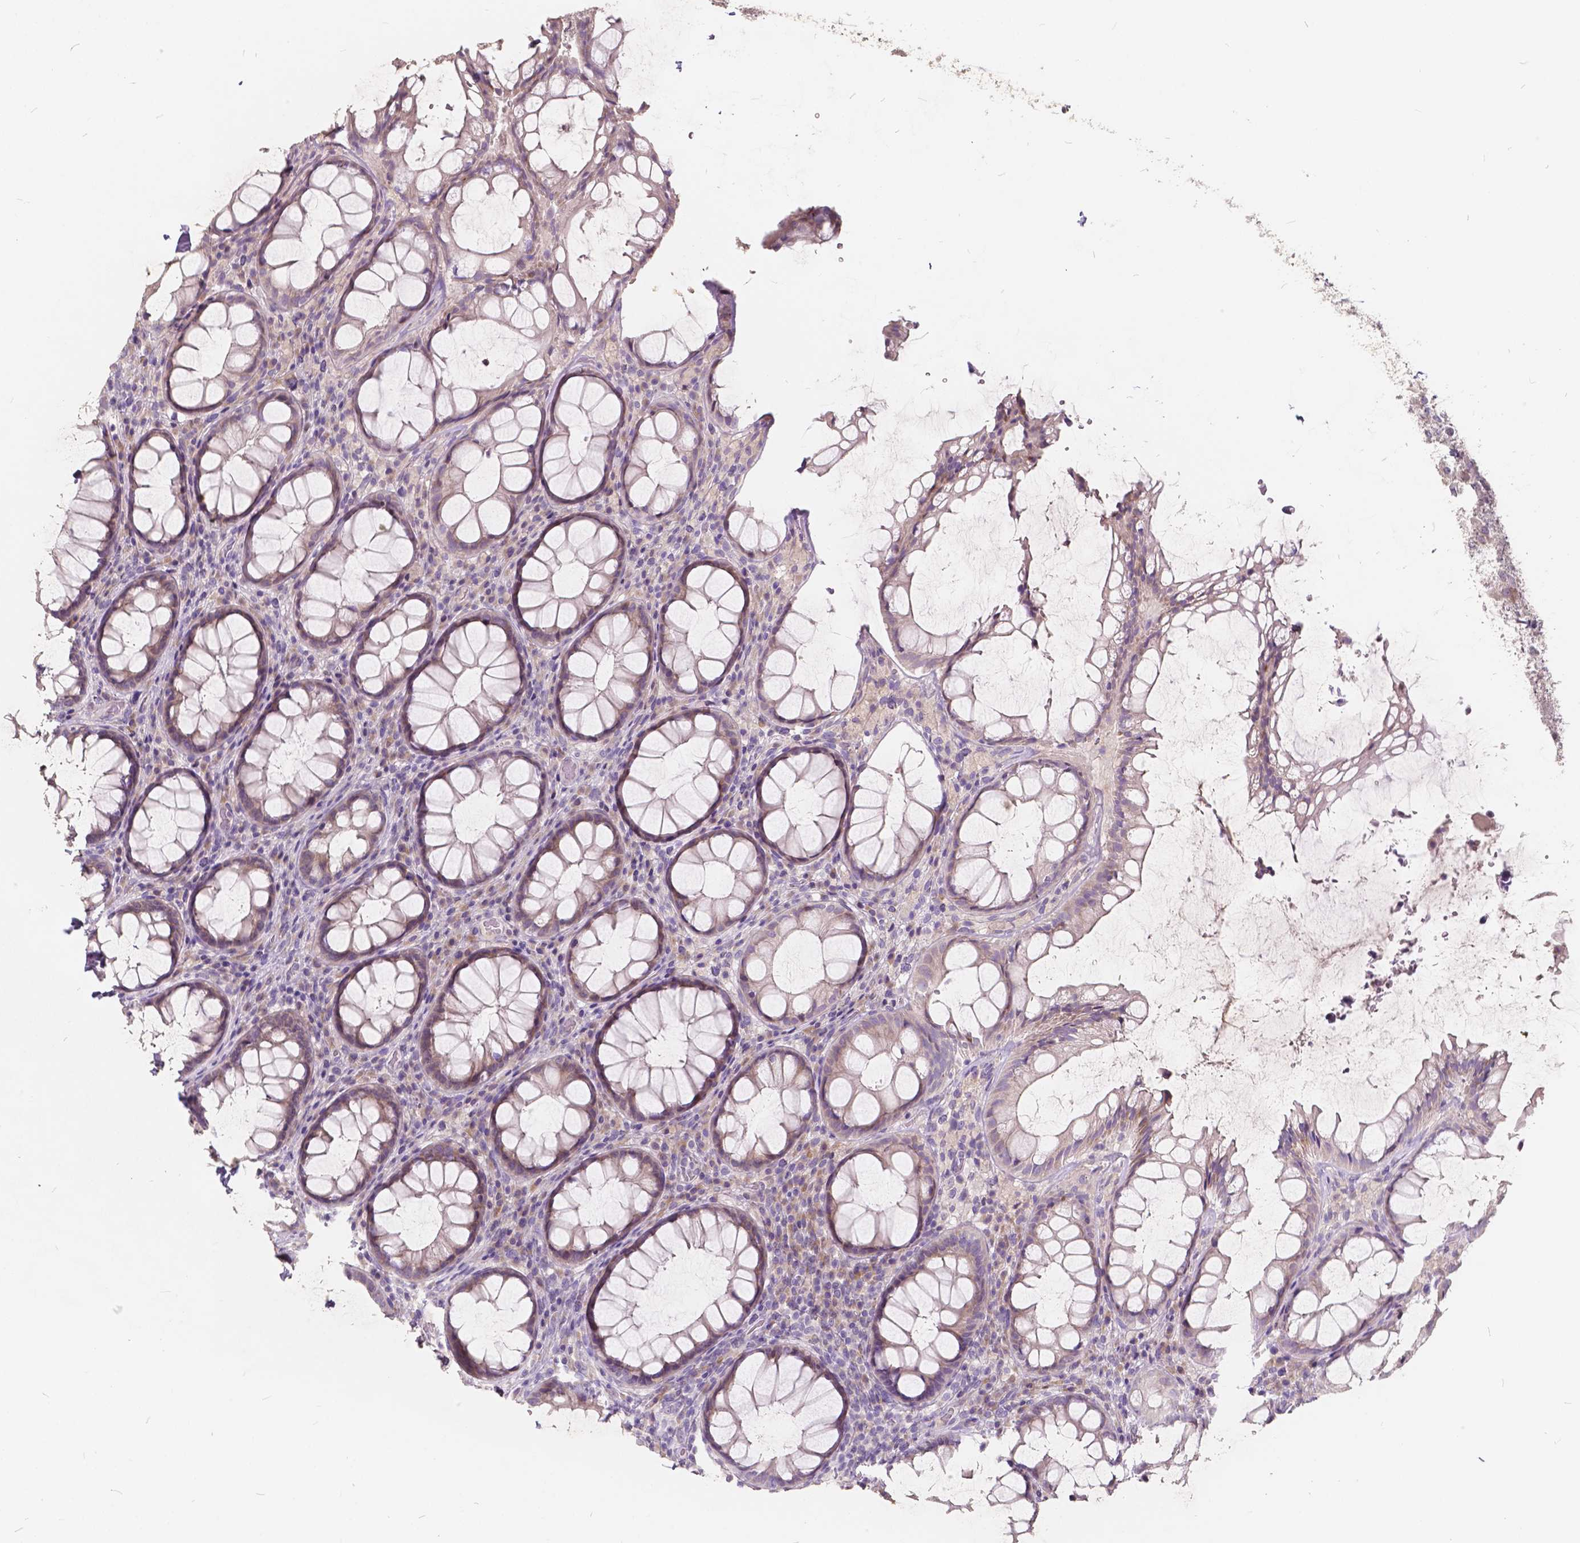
{"staining": {"intensity": "weak", "quantity": "25%-75%", "location": "cytoplasmic/membranous"}, "tissue": "rectum", "cell_type": "Glandular cells", "image_type": "normal", "snomed": [{"axis": "morphology", "description": "Normal tissue, NOS"}, {"axis": "topography", "description": "Rectum"}], "caption": "This histopathology image reveals unremarkable rectum stained with immunohistochemistry to label a protein in brown. The cytoplasmic/membranous of glandular cells show weak positivity for the protein. Nuclei are counter-stained blue.", "gene": "SLC7A8", "patient": {"sex": "male", "age": 72}}